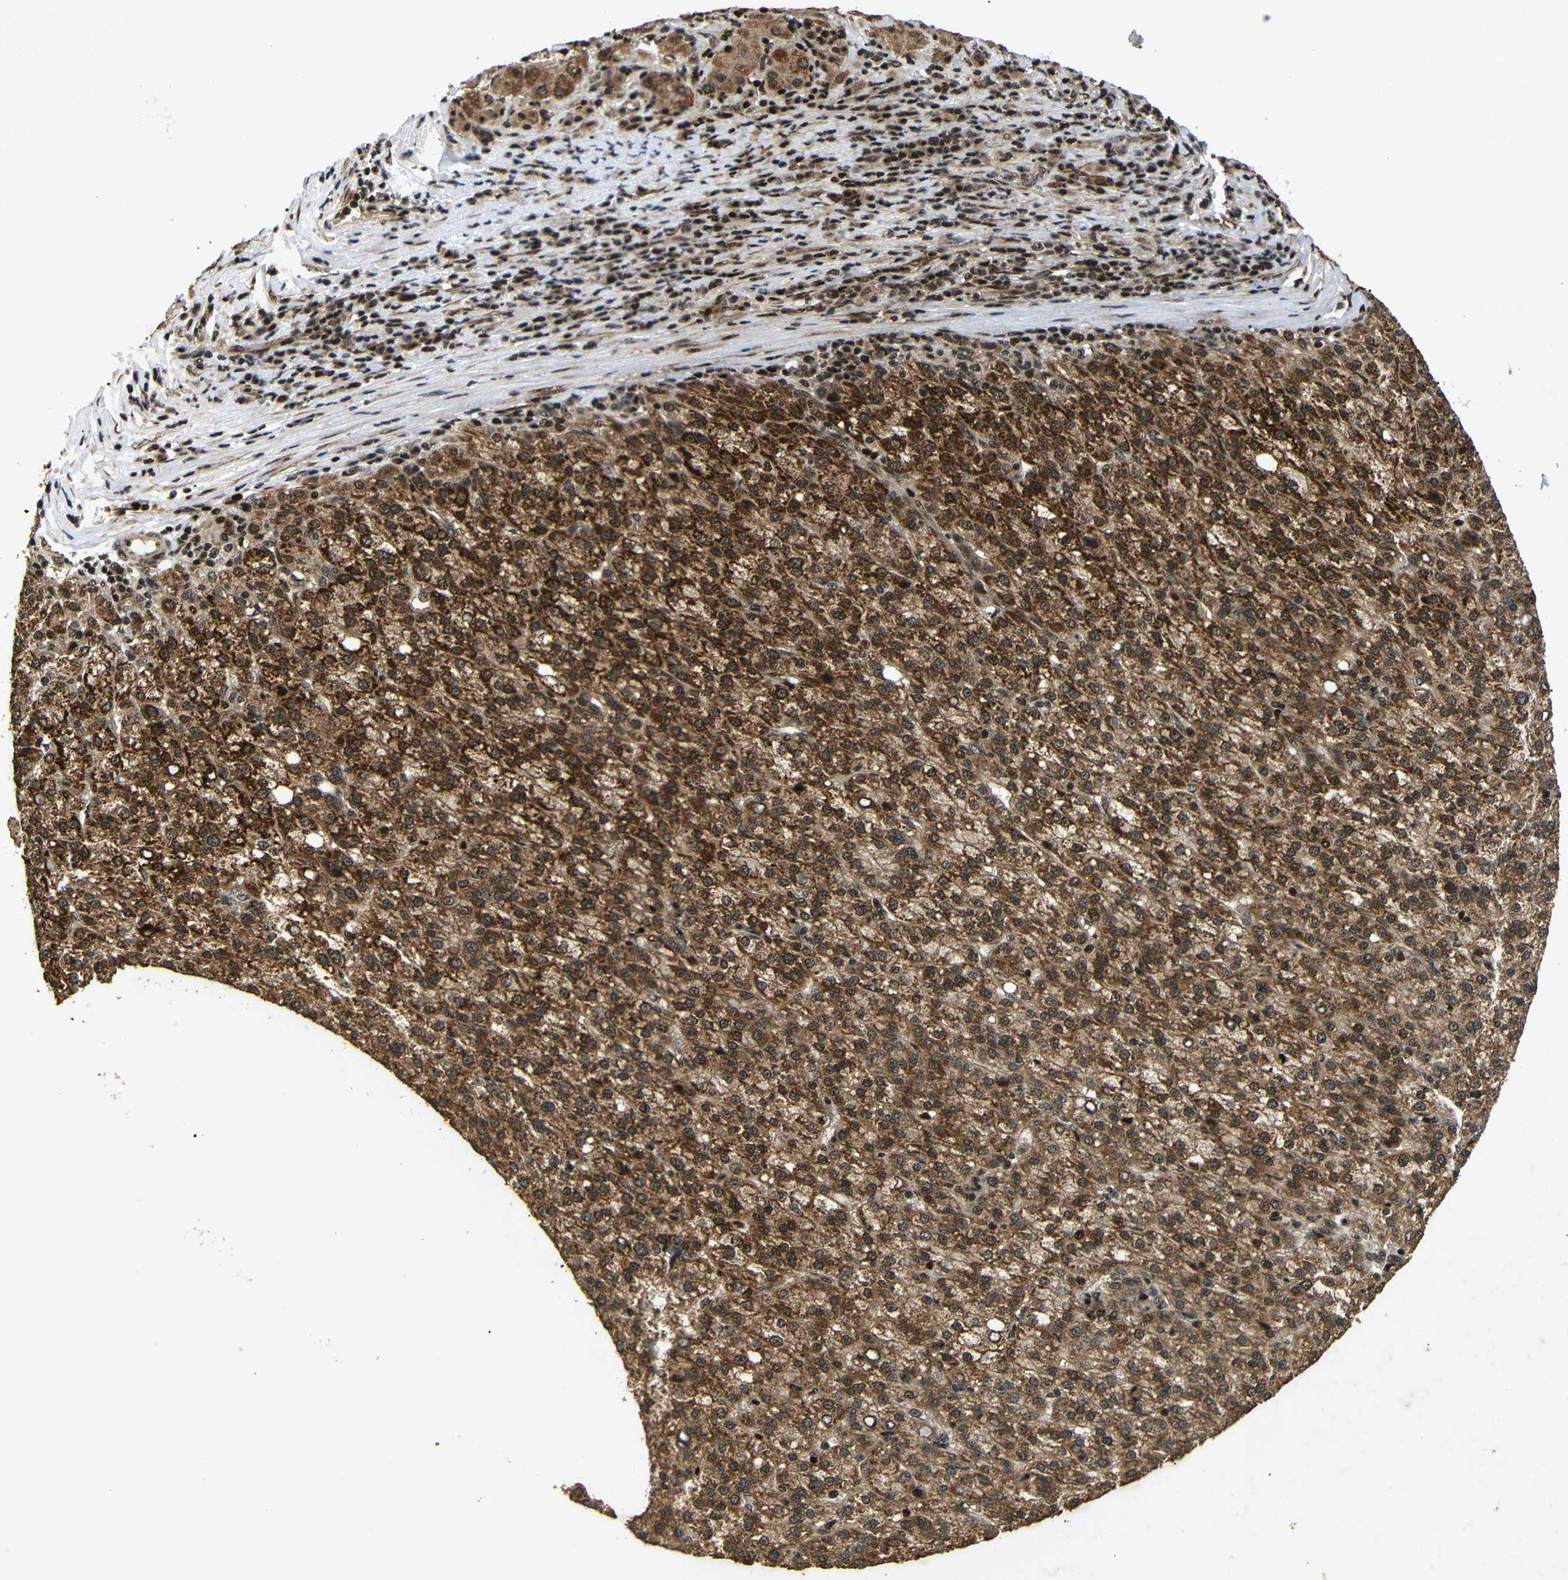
{"staining": {"intensity": "strong", "quantity": ">75%", "location": "cytoplasmic/membranous,nuclear"}, "tissue": "liver cancer", "cell_type": "Tumor cells", "image_type": "cancer", "snomed": [{"axis": "morphology", "description": "Carcinoma, Hepatocellular, NOS"}, {"axis": "topography", "description": "Liver"}], "caption": "Human liver cancer (hepatocellular carcinoma) stained for a protein (brown) reveals strong cytoplasmic/membranous and nuclear positive expression in about >75% of tumor cells.", "gene": "KIF23", "patient": {"sex": "female", "age": 58}}